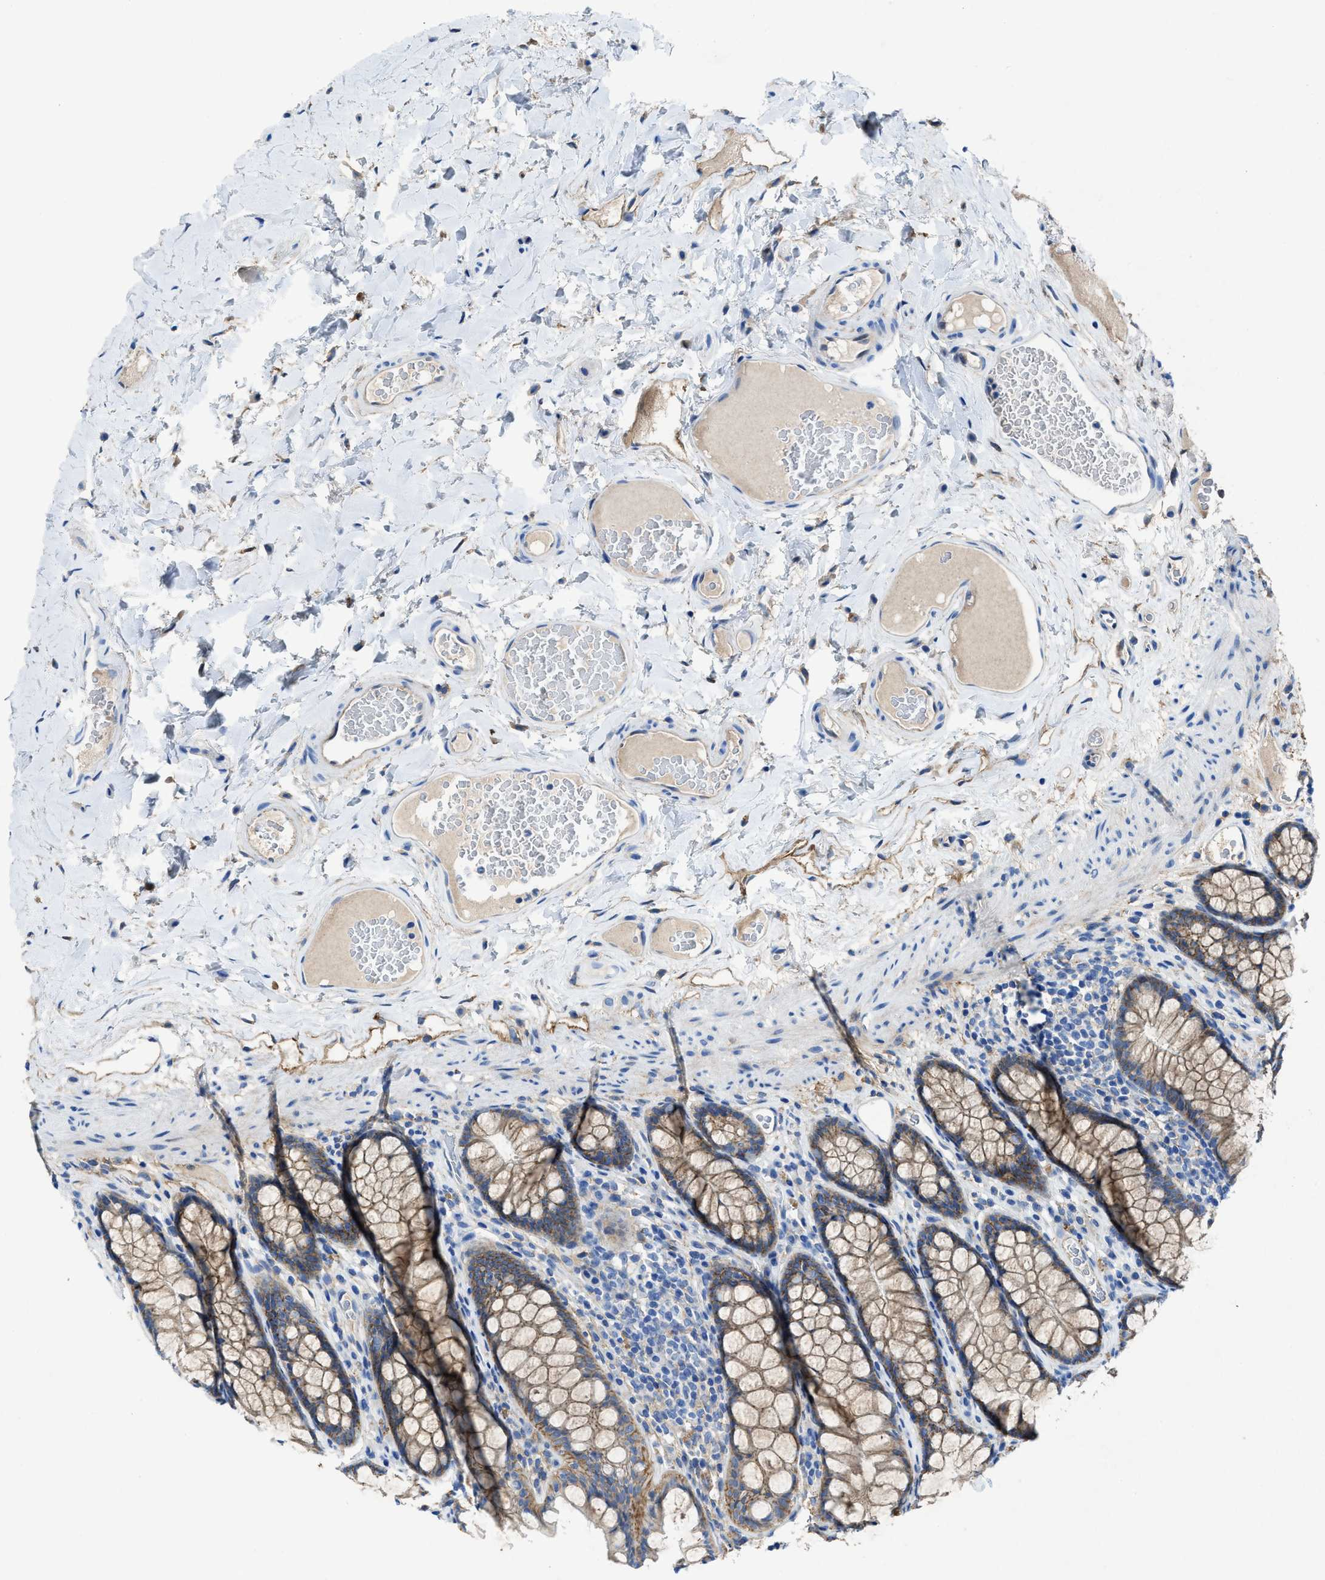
{"staining": {"intensity": "moderate", "quantity": "25%-75%", "location": "cytoplasmic/membranous"}, "tissue": "colon", "cell_type": "Endothelial cells", "image_type": "normal", "snomed": [{"axis": "morphology", "description": "Normal tissue, NOS"}, {"axis": "topography", "description": "Colon"}], "caption": "IHC (DAB) staining of unremarkable human colon exhibits moderate cytoplasmic/membranous protein positivity in approximately 25%-75% of endothelial cells. The staining was performed using DAB (3,3'-diaminobenzidine), with brown indicating positive protein expression. Nuclei are stained blue with hematoxylin.", "gene": "PTGFRN", "patient": {"sex": "female", "age": 55}}